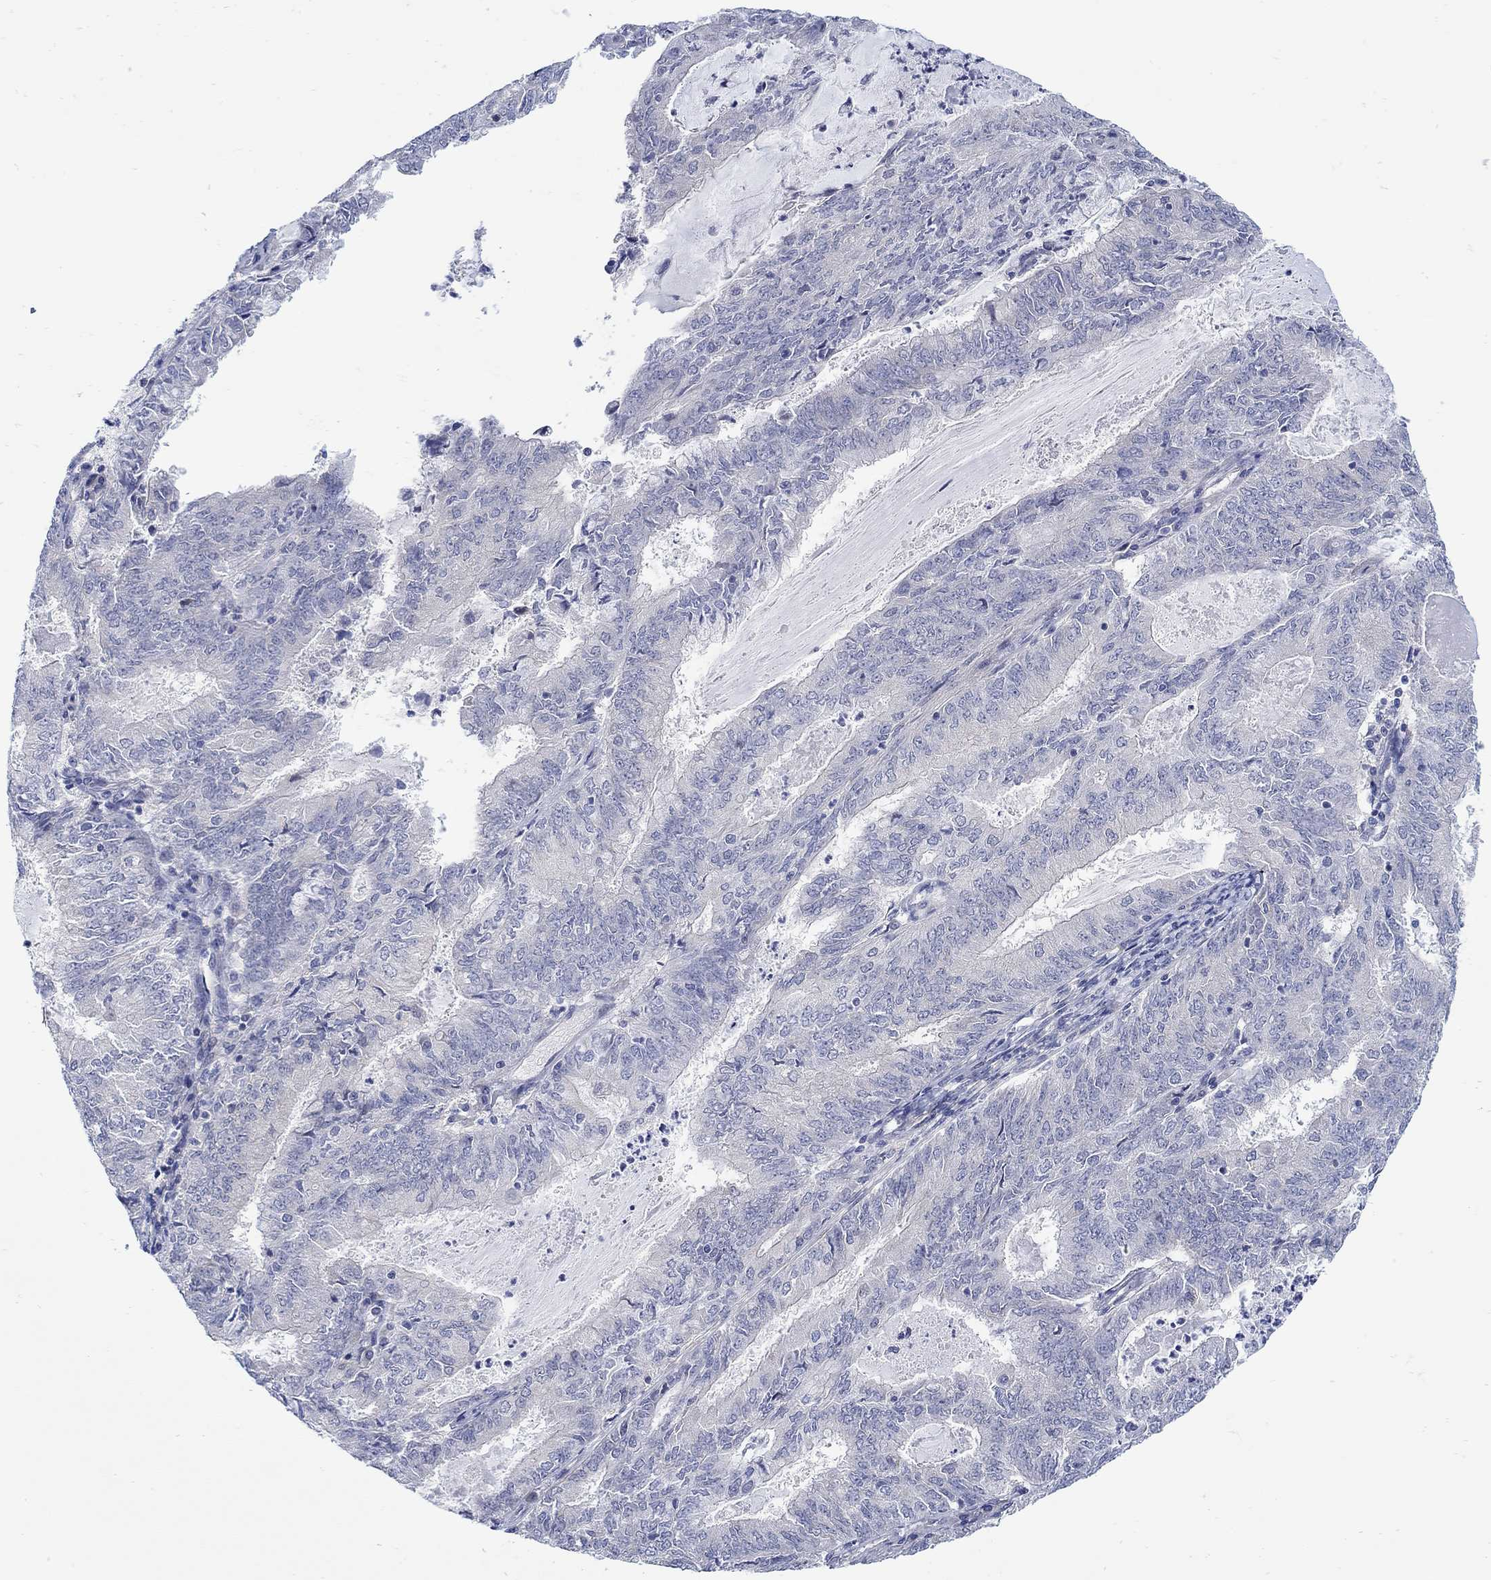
{"staining": {"intensity": "negative", "quantity": "none", "location": "none"}, "tissue": "endometrial cancer", "cell_type": "Tumor cells", "image_type": "cancer", "snomed": [{"axis": "morphology", "description": "Adenocarcinoma, NOS"}, {"axis": "topography", "description": "Endometrium"}], "caption": "This is a histopathology image of immunohistochemistry (IHC) staining of endometrial cancer (adenocarcinoma), which shows no expression in tumor cells.", "gene": "SCN7A", "patient": {"sex": "female", "age": 57}}